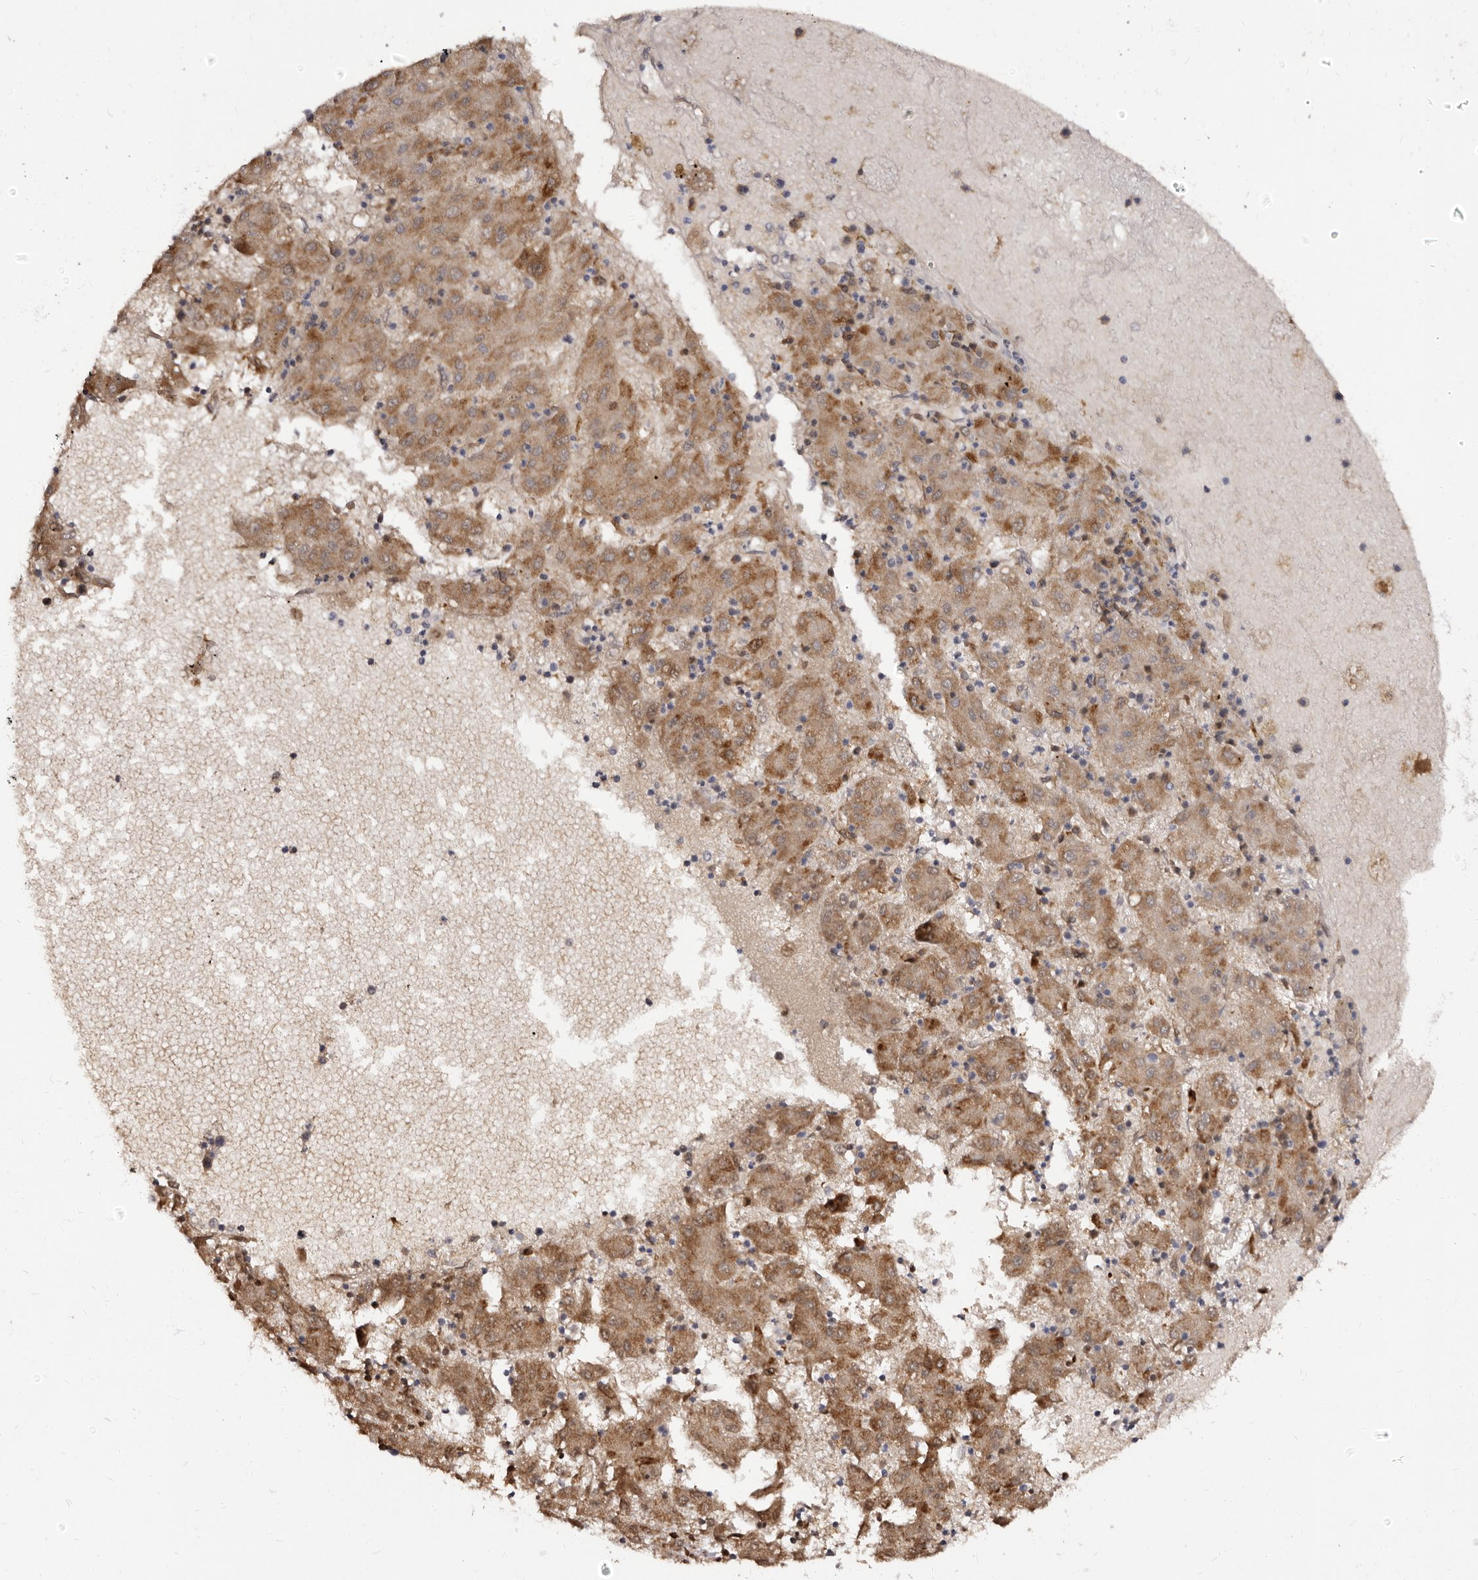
{"staining": {"intensity": "moderate", "quantity": ">75%", "location": "cytoplasmic/membranous"}, "tissue": "liver cancer", "cell_type": "Tumor cells", "image_type": "cancer", "snomed": [{"axis": "morphology", "description": "Carcinoma, Hepatocellular, NOS"}, {"axis": "topography", "description": "Liver"}], "caption": "Approximately >75% of tumor cells in human liver cancer (hepatocellular carcinoma) demonstrate moderate cytoplasmic/membranous protein staining as visualized by brown immunohistochemical staining.", "gene": "PTAFR", "patient": {"sex": "male", "age": 72}}